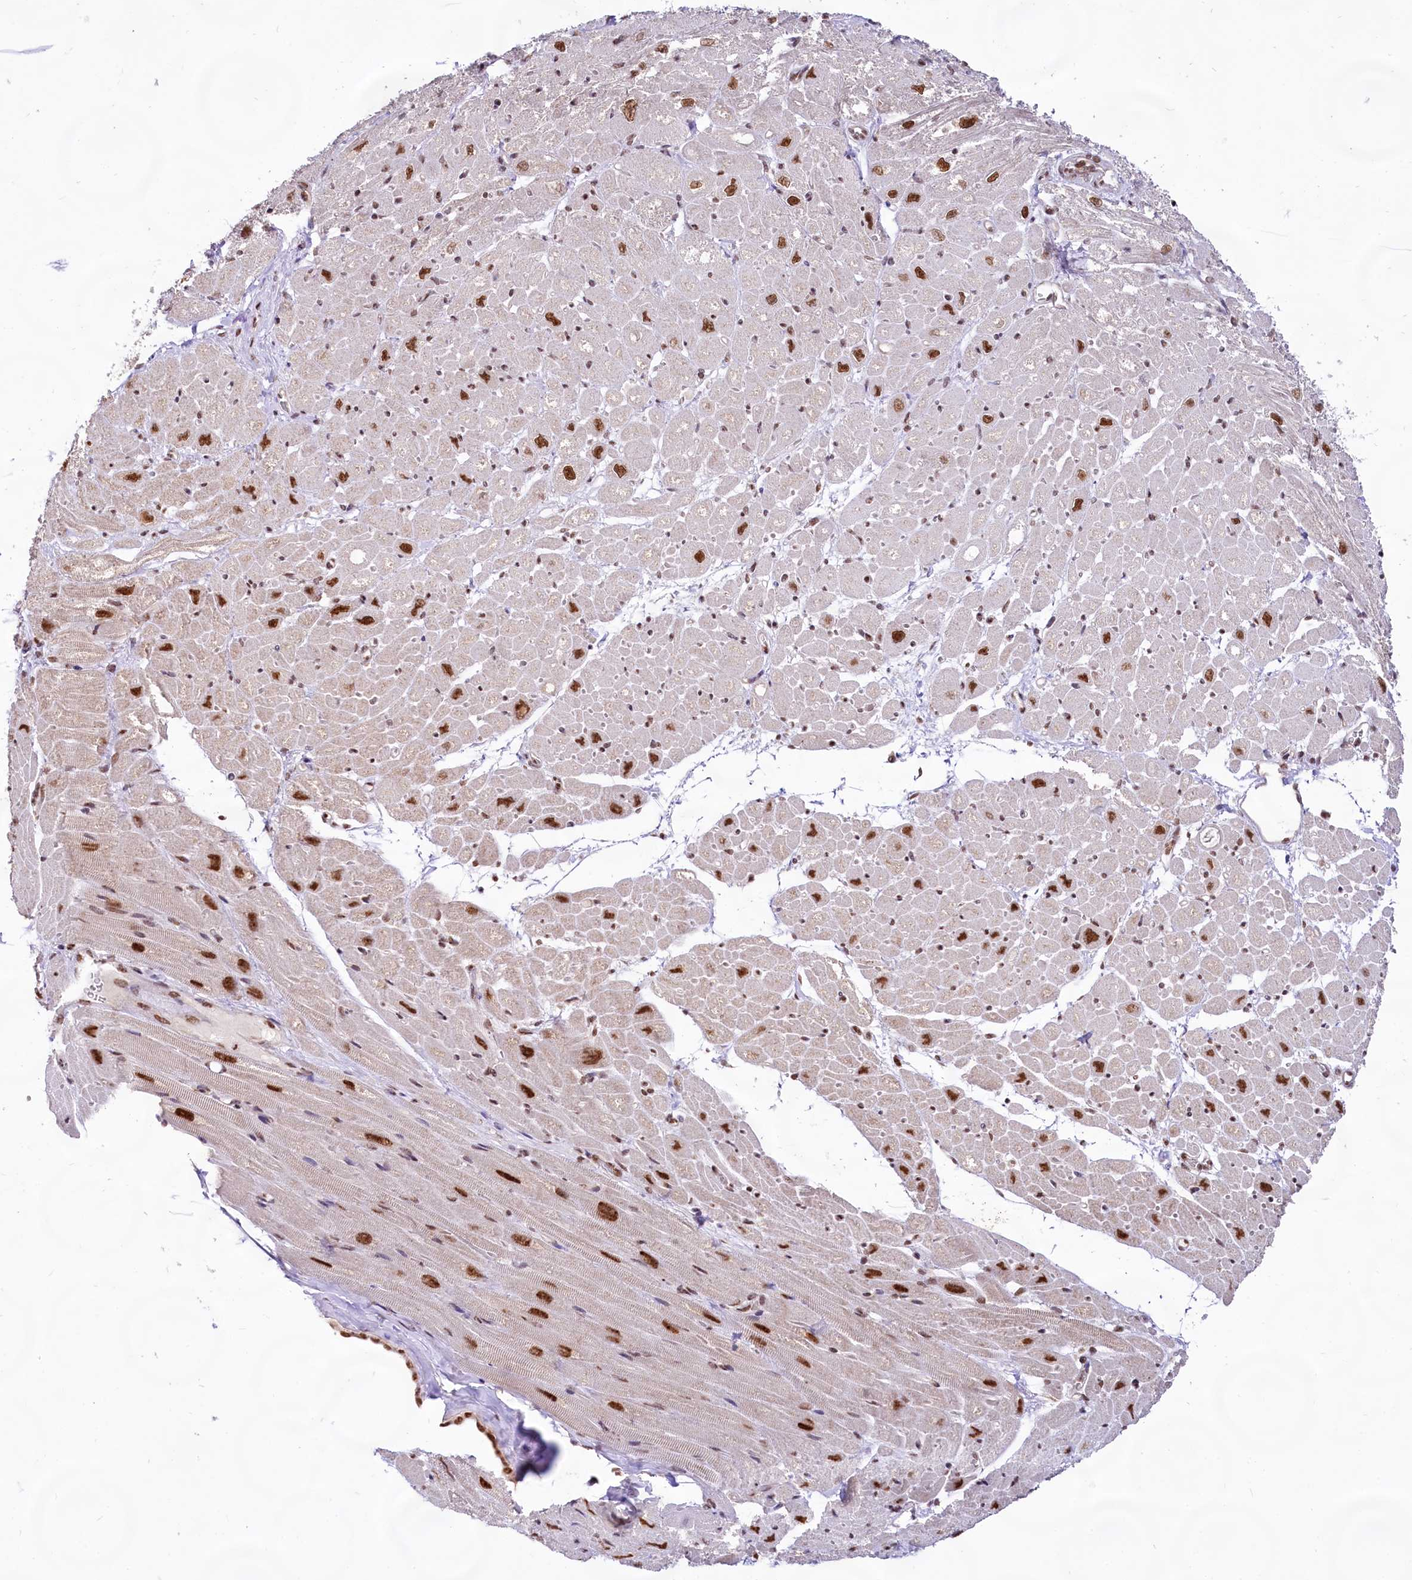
{"staining": {"intensity": "moderate", "quantity": ">75%", "location": "cytoplasmic/membranous,nuclear"}, "tissue": "heart muscle", "cell_type": "Cardiomyocytes", "image_type": "normal", "snomed": [{"axis": "morphology", "description": "Normal tissue, NOS"}, {"axis": "topography", "description": "Heart"}], "caption": "Heart muscle was stained to show a protein in brown. There is medium levels of moderate cytoplasmic/membranous,nuclear staining in about >75% of cardiomyocytes. (IHC, brightfield microscopy, high magnification).", "gene": "HIRA", "patient": {"sex": "male", "age": 50}}